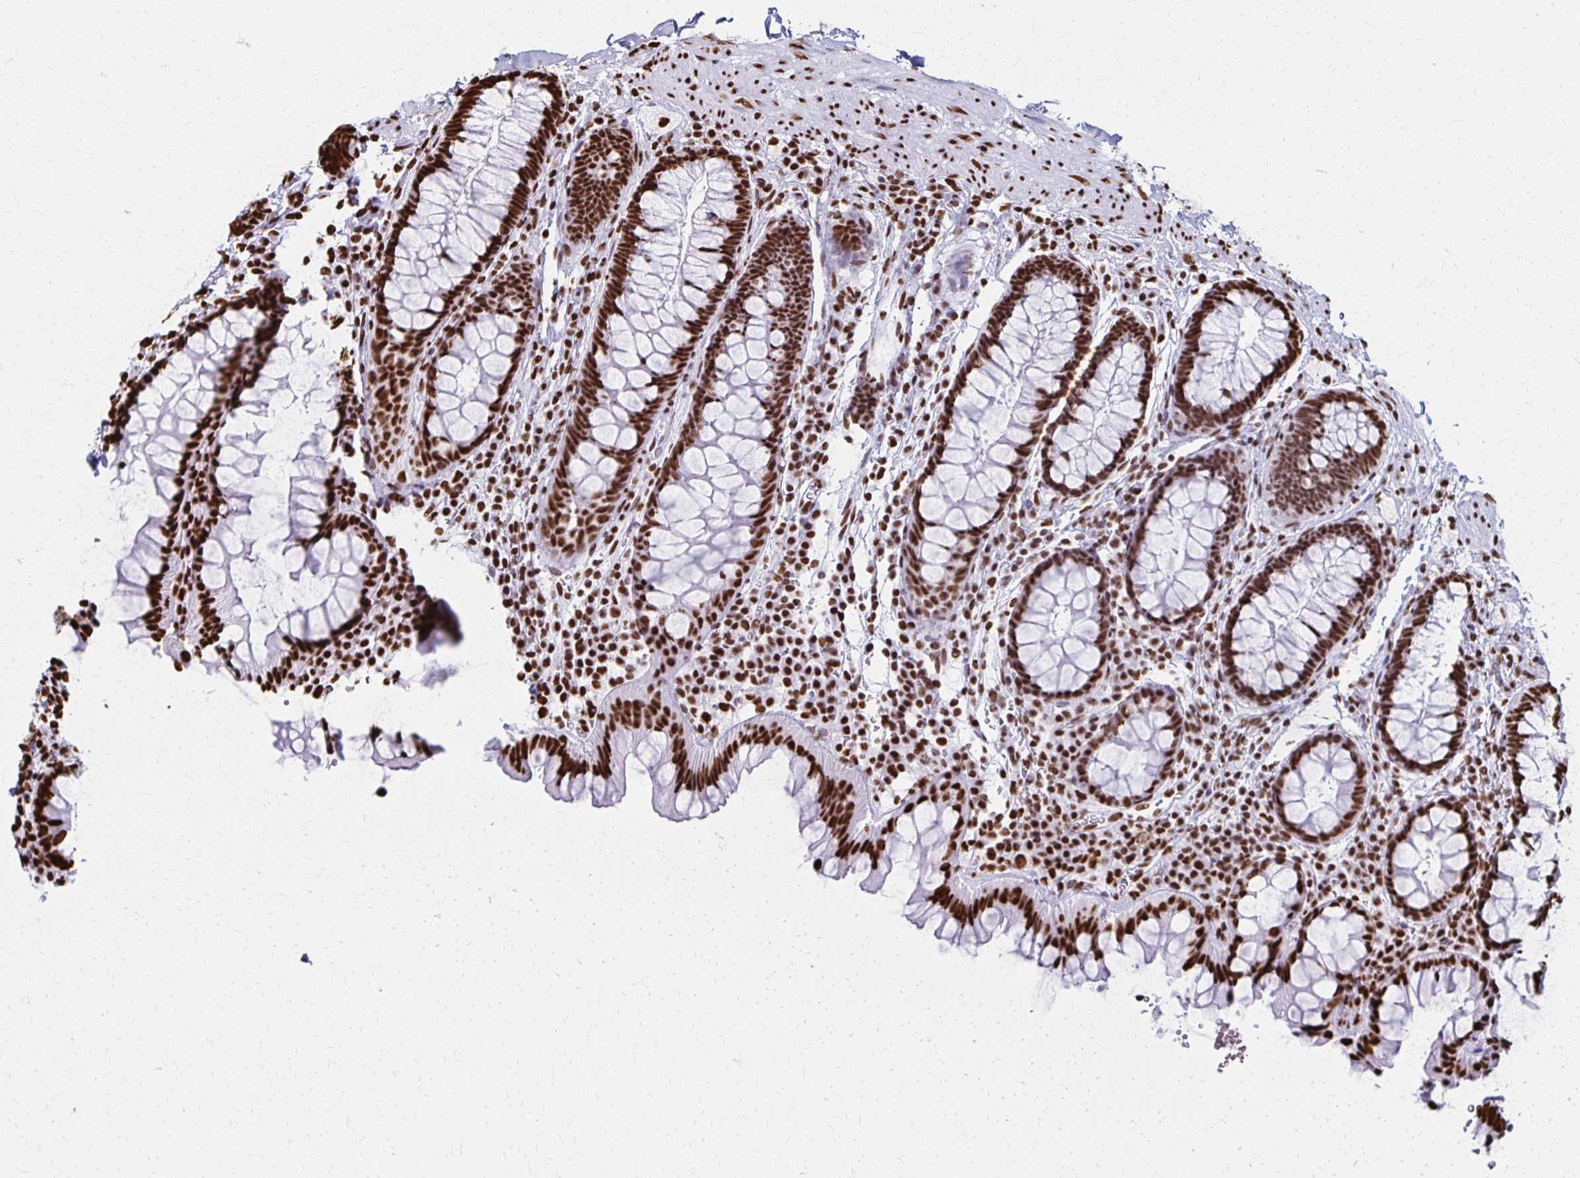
{"staining": {"intensity": "strong", "quantity": ">75%", "location": "nuclear"}, "tissue": "rectum", "cell_type": "Glandular cells", "image_type": "normal", "snomed": [{"axis": "morphology", "description": "Normal tissue, NOS"}, {"axis": "topography", "description": "Rectum"}, {"axis": "topography", "description": "Peripheral nerve tissue"}], "caption": "Benign rectum was stained to show a protein in brown. There is high levels of strong nuclear expression in approximately >75% of glandular cells. The staining was performed using DAB (3,3'-diaminobenzidine) to visualize the protein expression in brown, while the nuclei were stained in blue with hematoxylin (Magnification: 20x).", "gene": "NONO", "patient": {"sex": "female", "age": 69}}